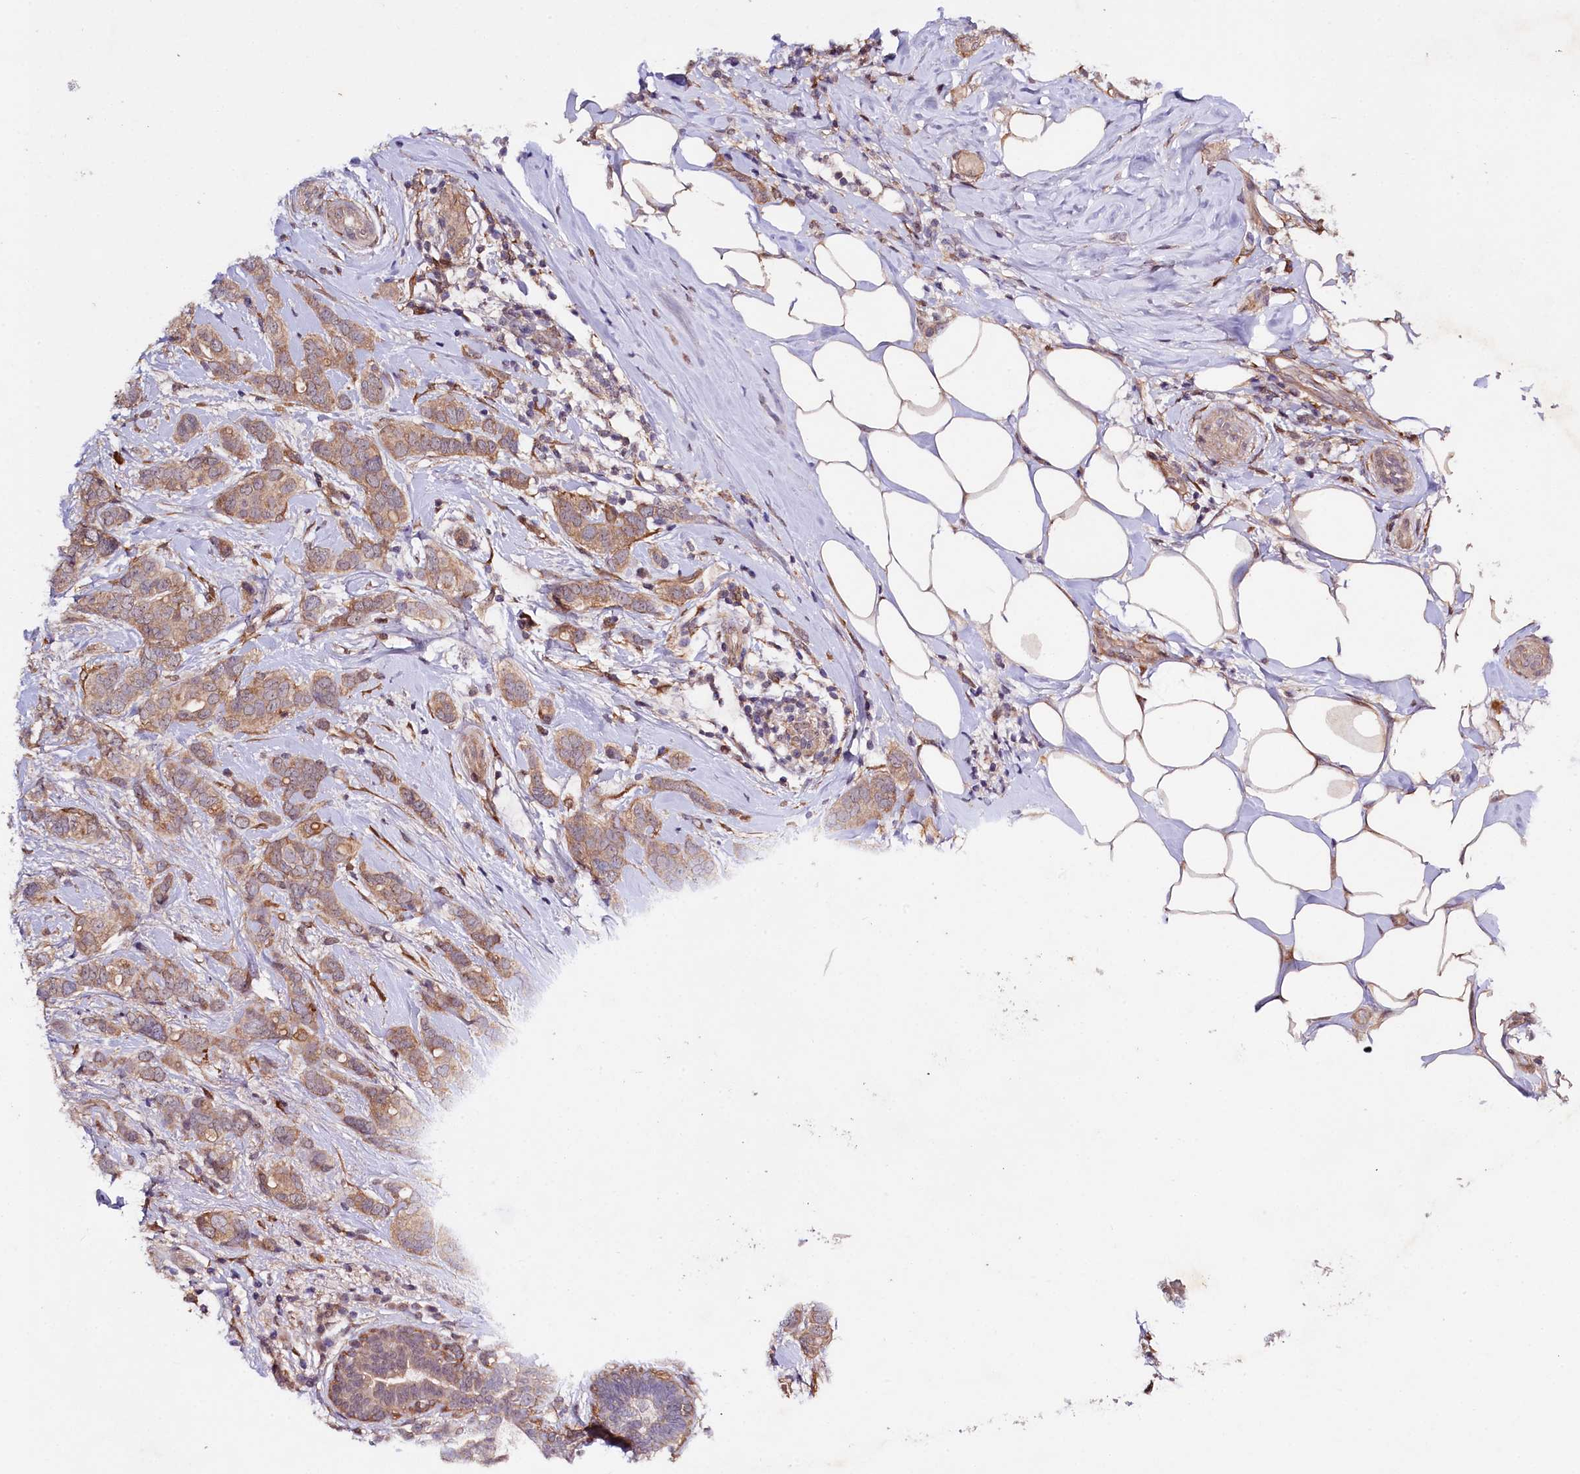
{"staining": {"intensity": "moderate", "quantity": ">75%", "location": "cytoplasmic/membranous"}, "tissue": "breast cancer", "cell_type": "Tumor cells", "image_type": "cancer", "snomed": [{"axis": "morphology", "description": "Lobular carcinoma"}, {"axis": "topography", "description": "Breast"}], "caption": "Breast lobular carcinoma stained with a brown dye demonstrates moderate cytoplasmic/membranous positive staining in approximately >75% of tumor cells.", "gene": "PHLDB1", "patient": {"sex": "female", "age": 51}}